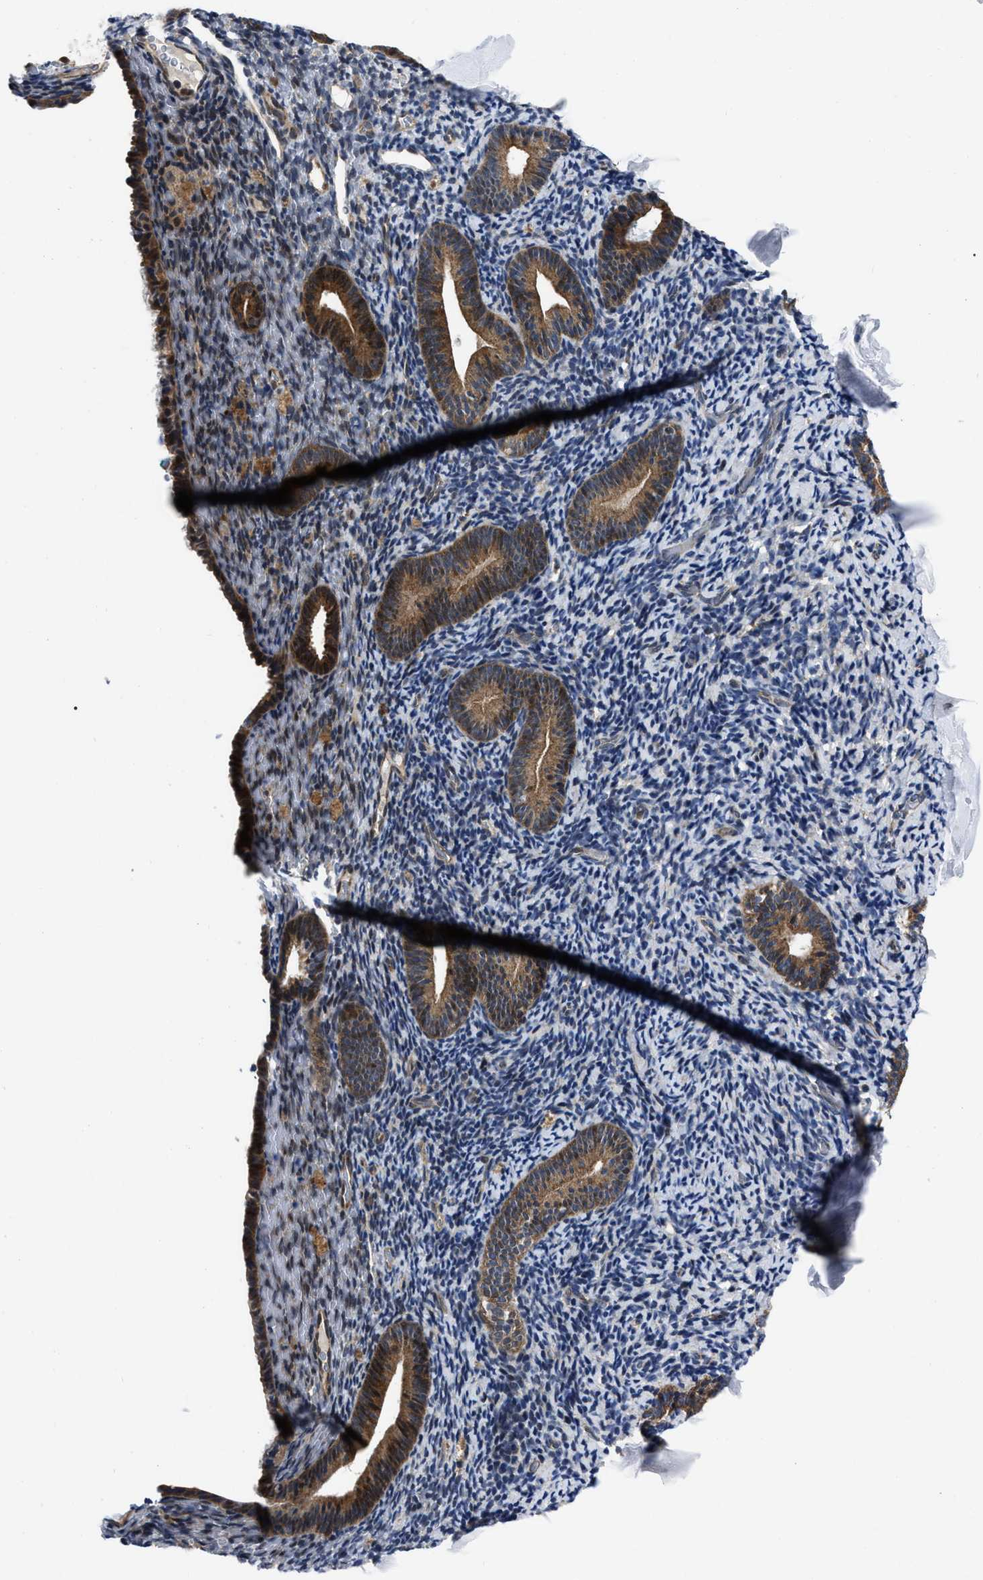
{"staining": {"intensity": "weak", "quantity": "25%-75%", "location": "cytoplasmic/membranous"}, "tissue": "endometrium", "cell_type": "Cells in endometrial stroma", "image_type": "normal", "snomed": [{"axis": "morphology", "description": "Normal tissue, NOS"}, {"axis": "topography", "description": "Endometrium"}], "caption": "Cells in endometrial stroma show weak cytoplasmic/membranous expression in approximately 25%-75% of cells in benign endometrium.", "gene": "PPWD1", "patient": {"sex": "female", "age": 51}}